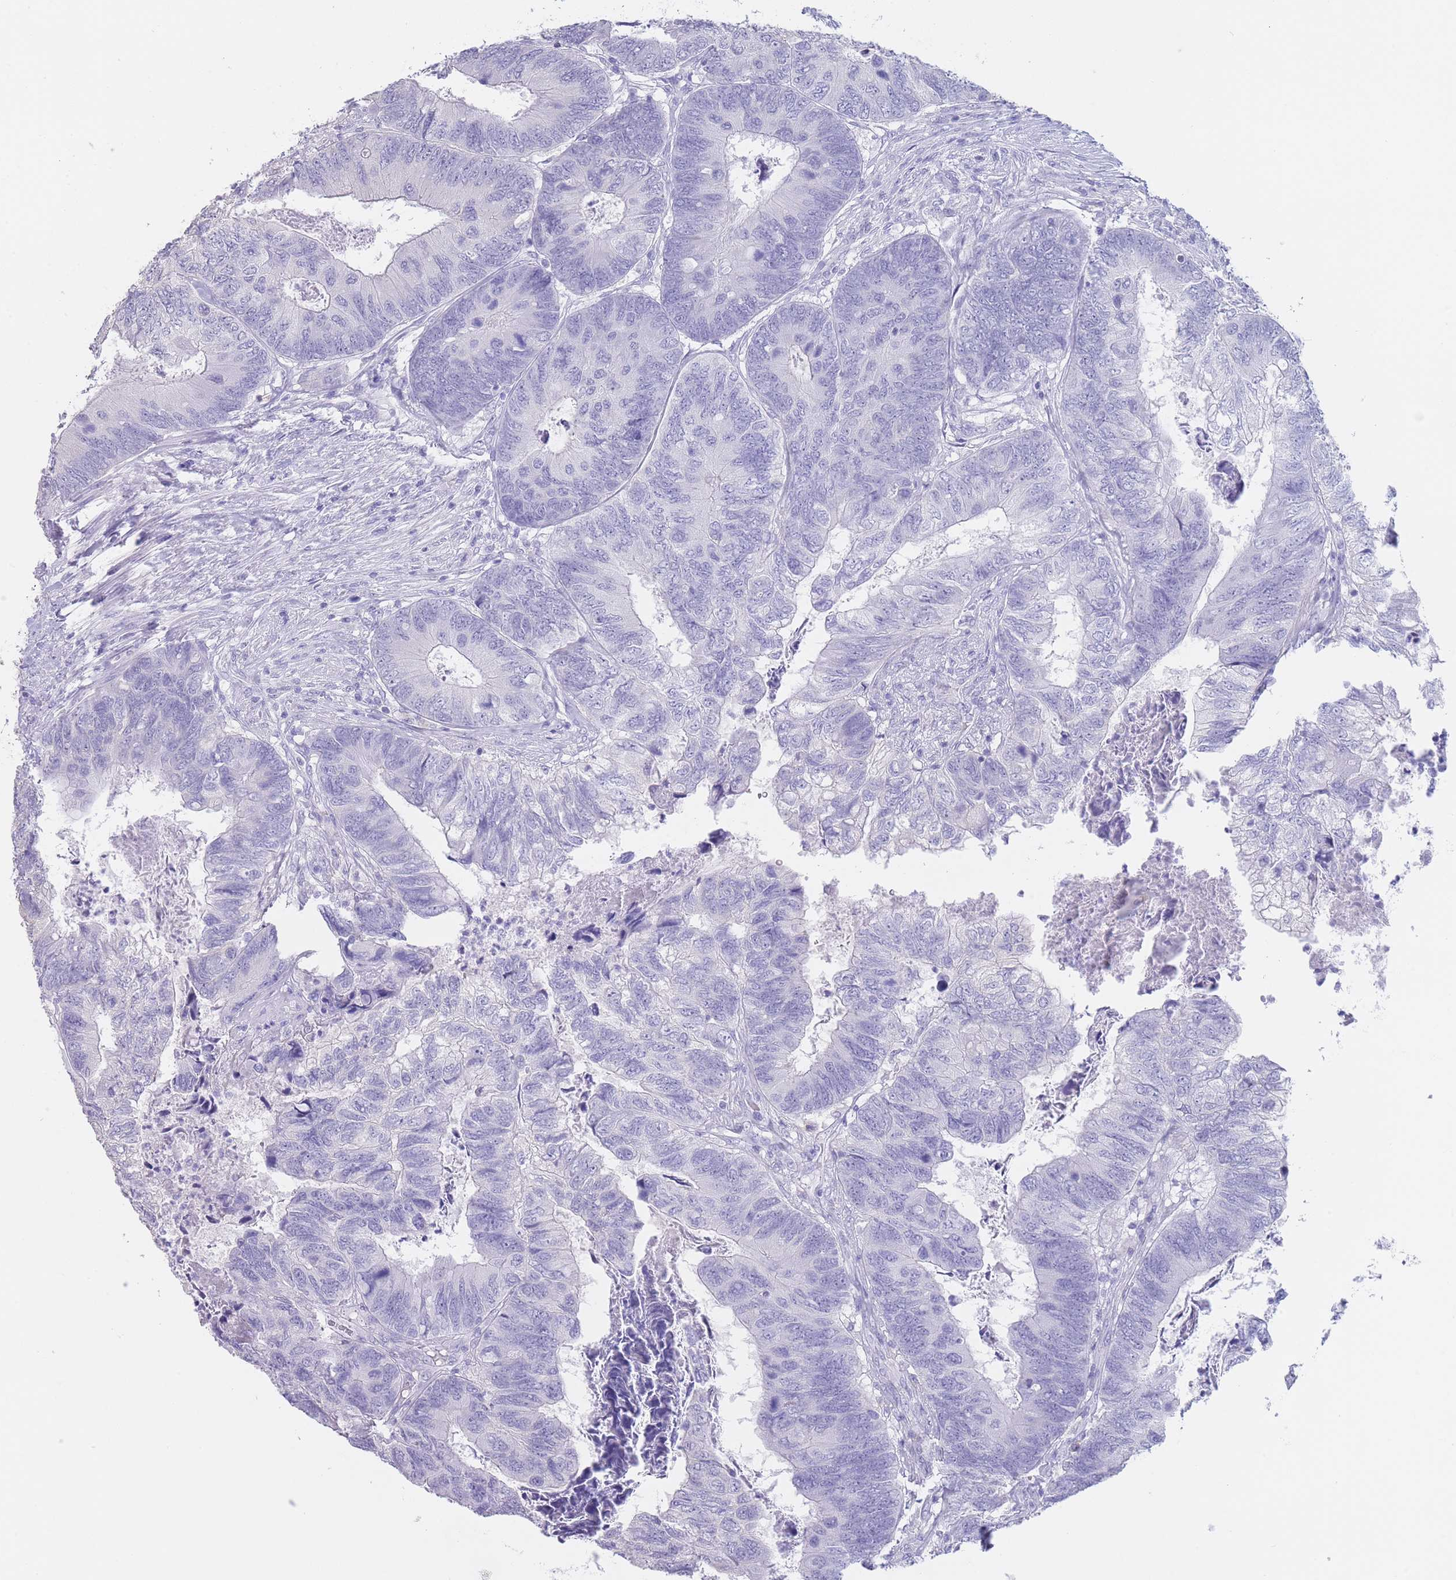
{"staining": {"intensity": "negative", "quantity": "none", "location": "none"}, "tissue": "colorectal cancer", "cell_type": "Tumor cells", "image_type": "cancer", "snomed": [{"axis": "morphology", "description": "Adenocarcinoma, NOS"}, {"axis": "topography", "description": "Colon"}], "caption": "Micrograph shows no significant protein expression in tumor cells of colorectal cancer (adenocarcinoma).", "gene": "CD37", "patient": {"sex": "female", "age": 67}}